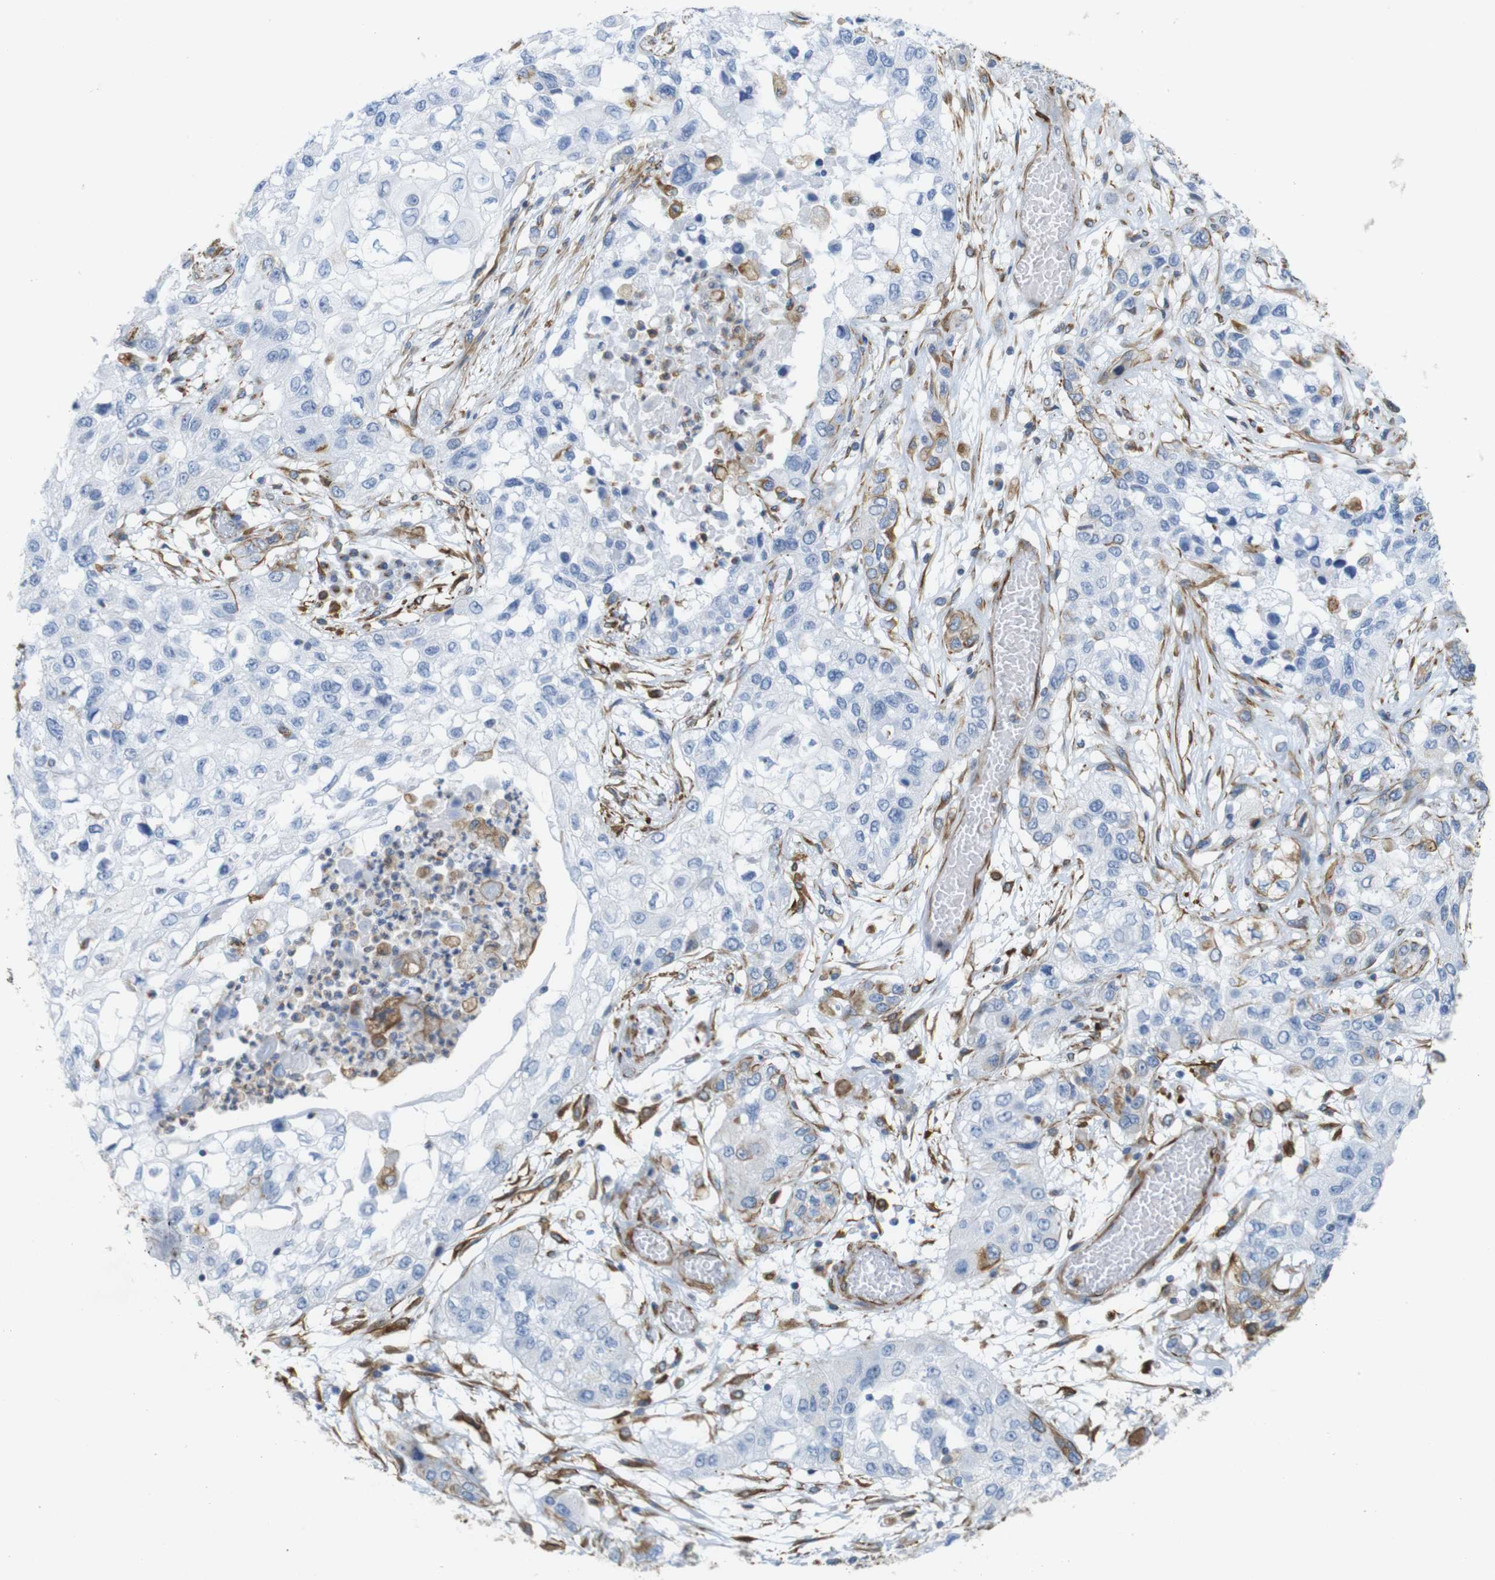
{"staining": {"intensity": "negative", "quantity": "none", "location": "none"}, "tissue": "lung cancer", "cell_type": "Tumor cells", "image_type": "cancer", "snomed": [{"axis": "morphology", "description": "Squamous cell carcinoma, NOS"}, {"axis": "topography", "description": "Lung"}], "caption": "Tumor cells show no significant protein positivity in squamous cell carcinoma (lung). Nuclei are stained in blue.", "gene": "MS4A10", "patient": {"sex": "male", "age": 71}}